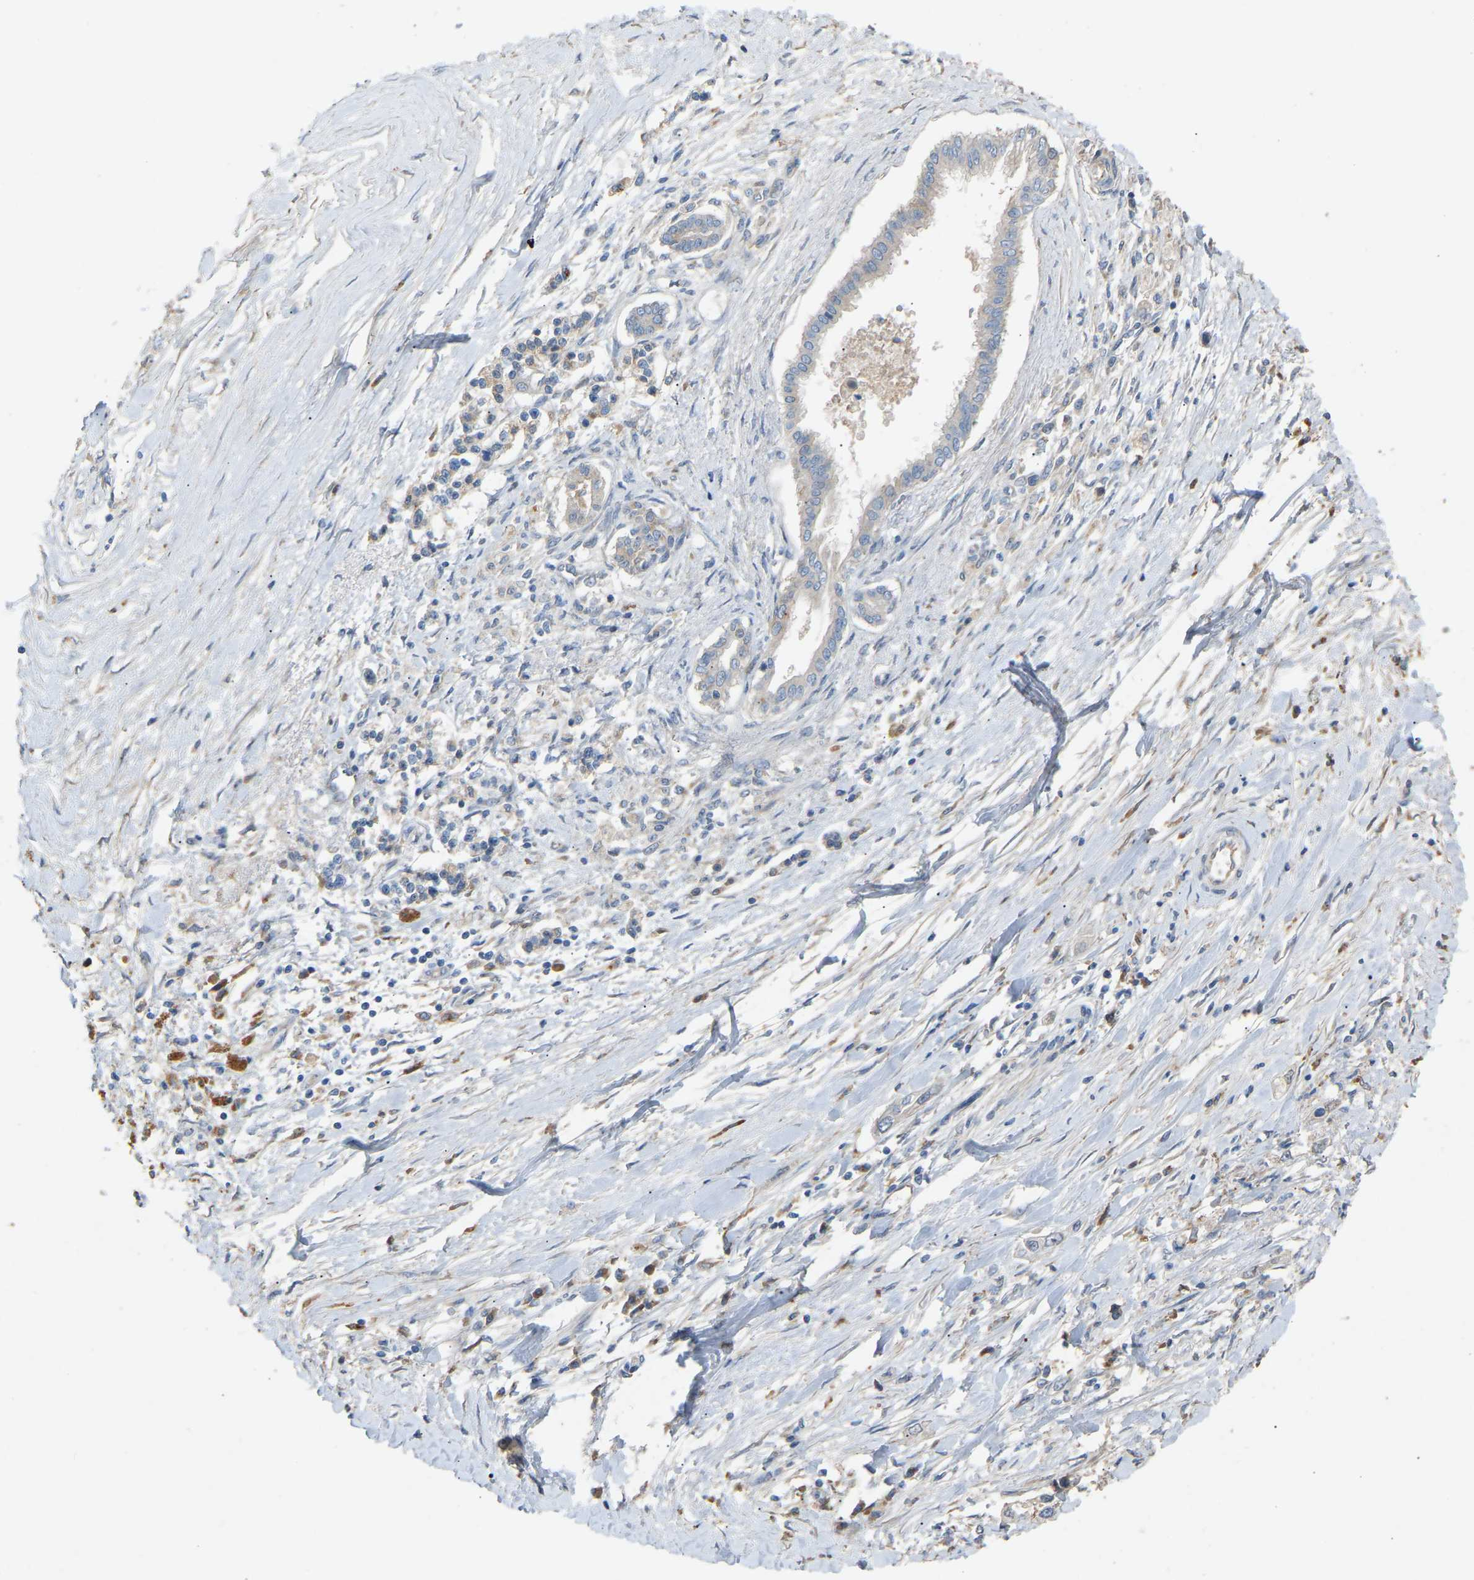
{"staining": {"intensity": "weak", "quantity": "<25%", "location": "cytoplasmic/membranous"}, "tissue": "pancreatic cancer", "cell_type": "Tumor cells", "image_type": "cancer", "snomed": [{"axis": "morphology", "description": "Adenocarcinoma, NOS"}, {"axis": "topography", "description": "Pancreas"}], "caption": "The IHC photomicrograph has no significant positivity in tumor cells of pancreatic cancer (adenocarcinoma) tissue.", "gene": "RGP1", "patient": {"sex": "male", "age": 56}}